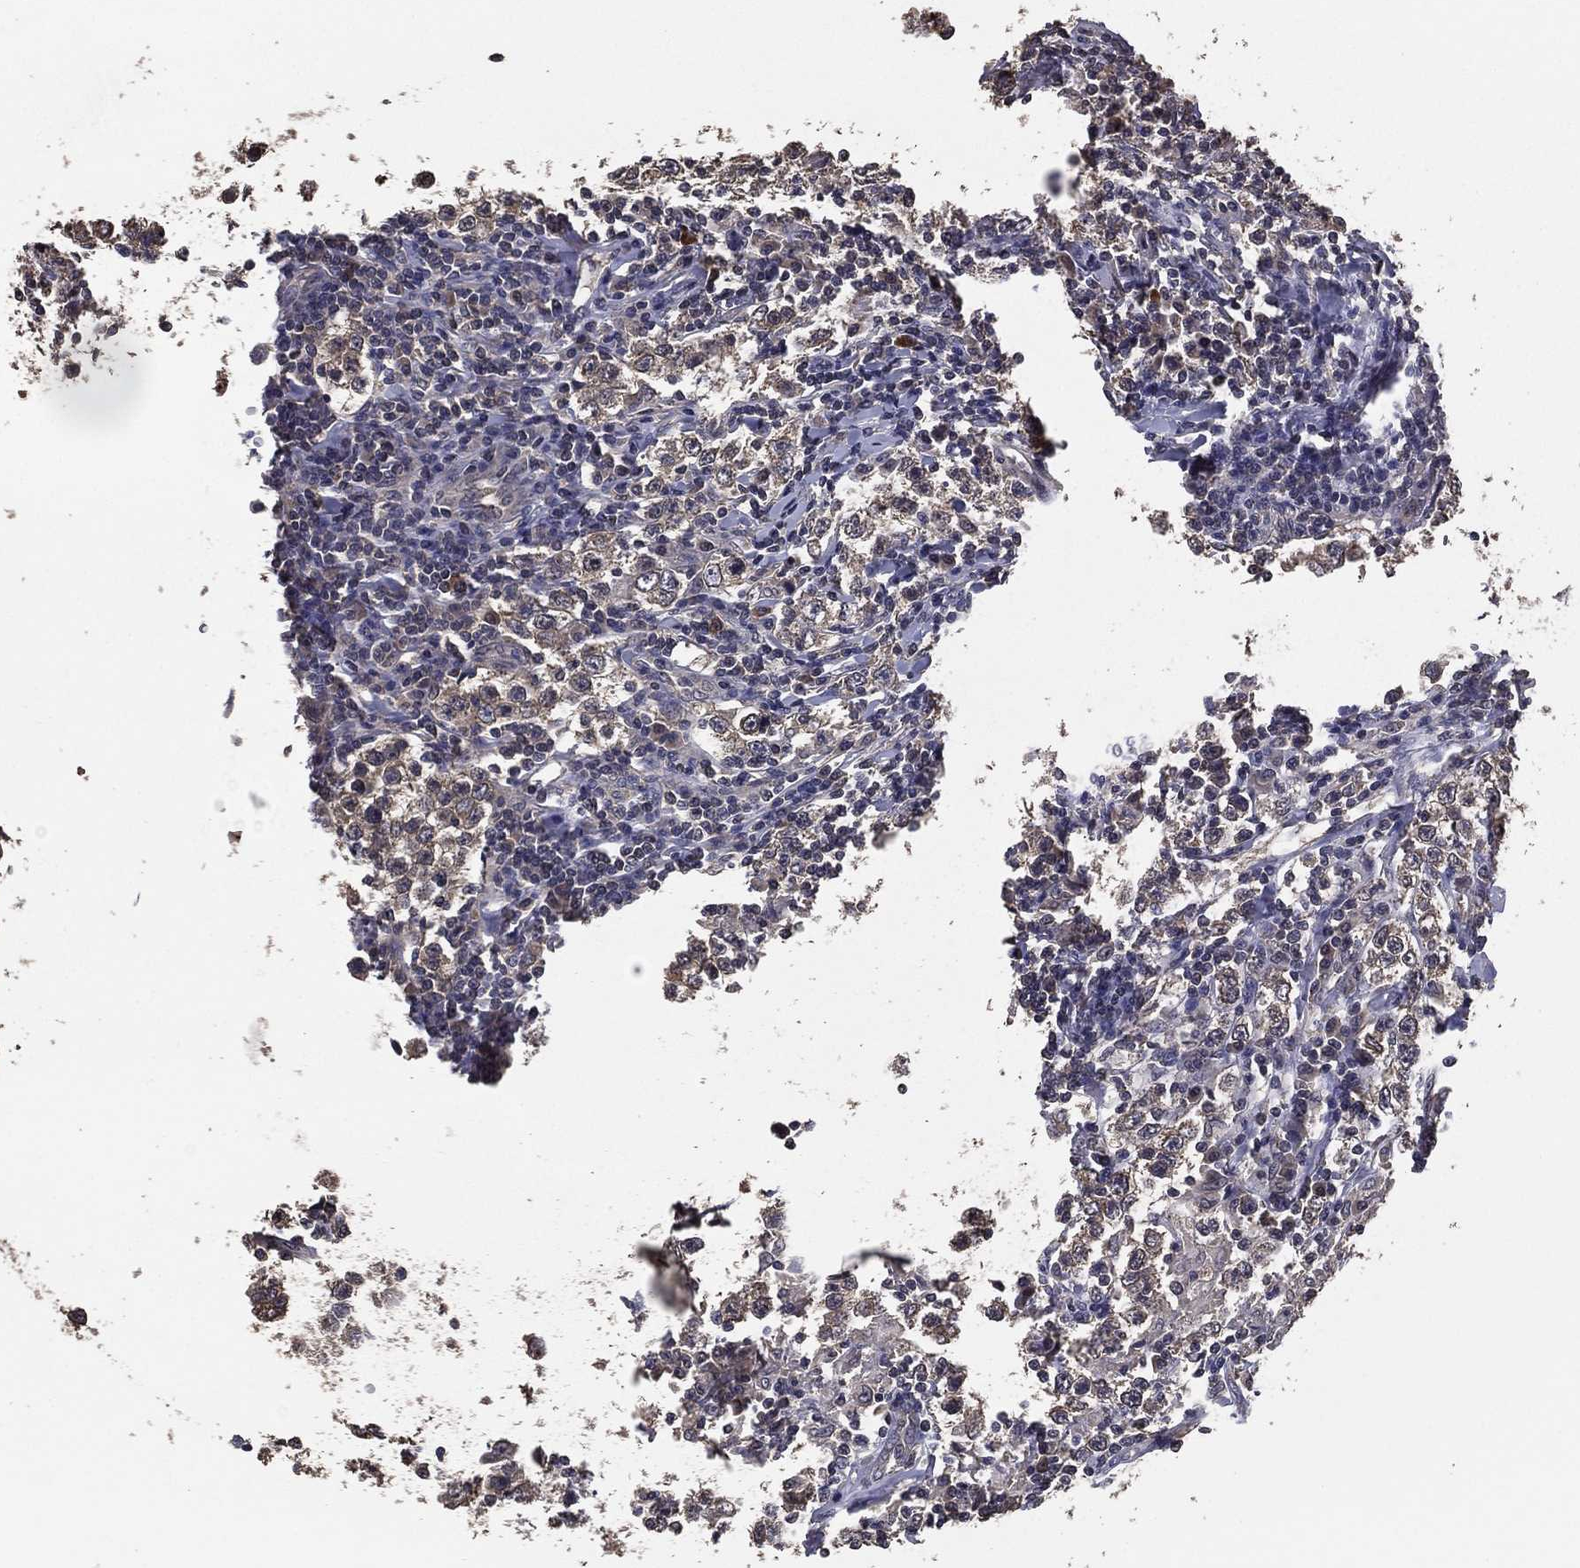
{"staining": {"intensity": "negative", "quantity": "none", "location": "none"}, "tissue": "testis cancer", "cell_type": "Tumor cells", "image_type": "cancer", "snomed": [{"axis": "morphology", "description": "Seminoma, NOS"}, {"axis": "morphology", "description": "Carcinoma, Embryonal, NOS"}, {"axis": "topography", "description": "Testis"}], "caption": "Testis seminoma was stained to show a protein in brown. There is no significant expression in tumor cells.", "gene": "PCNT", "patient": {"sex": "male", "age": 41}}